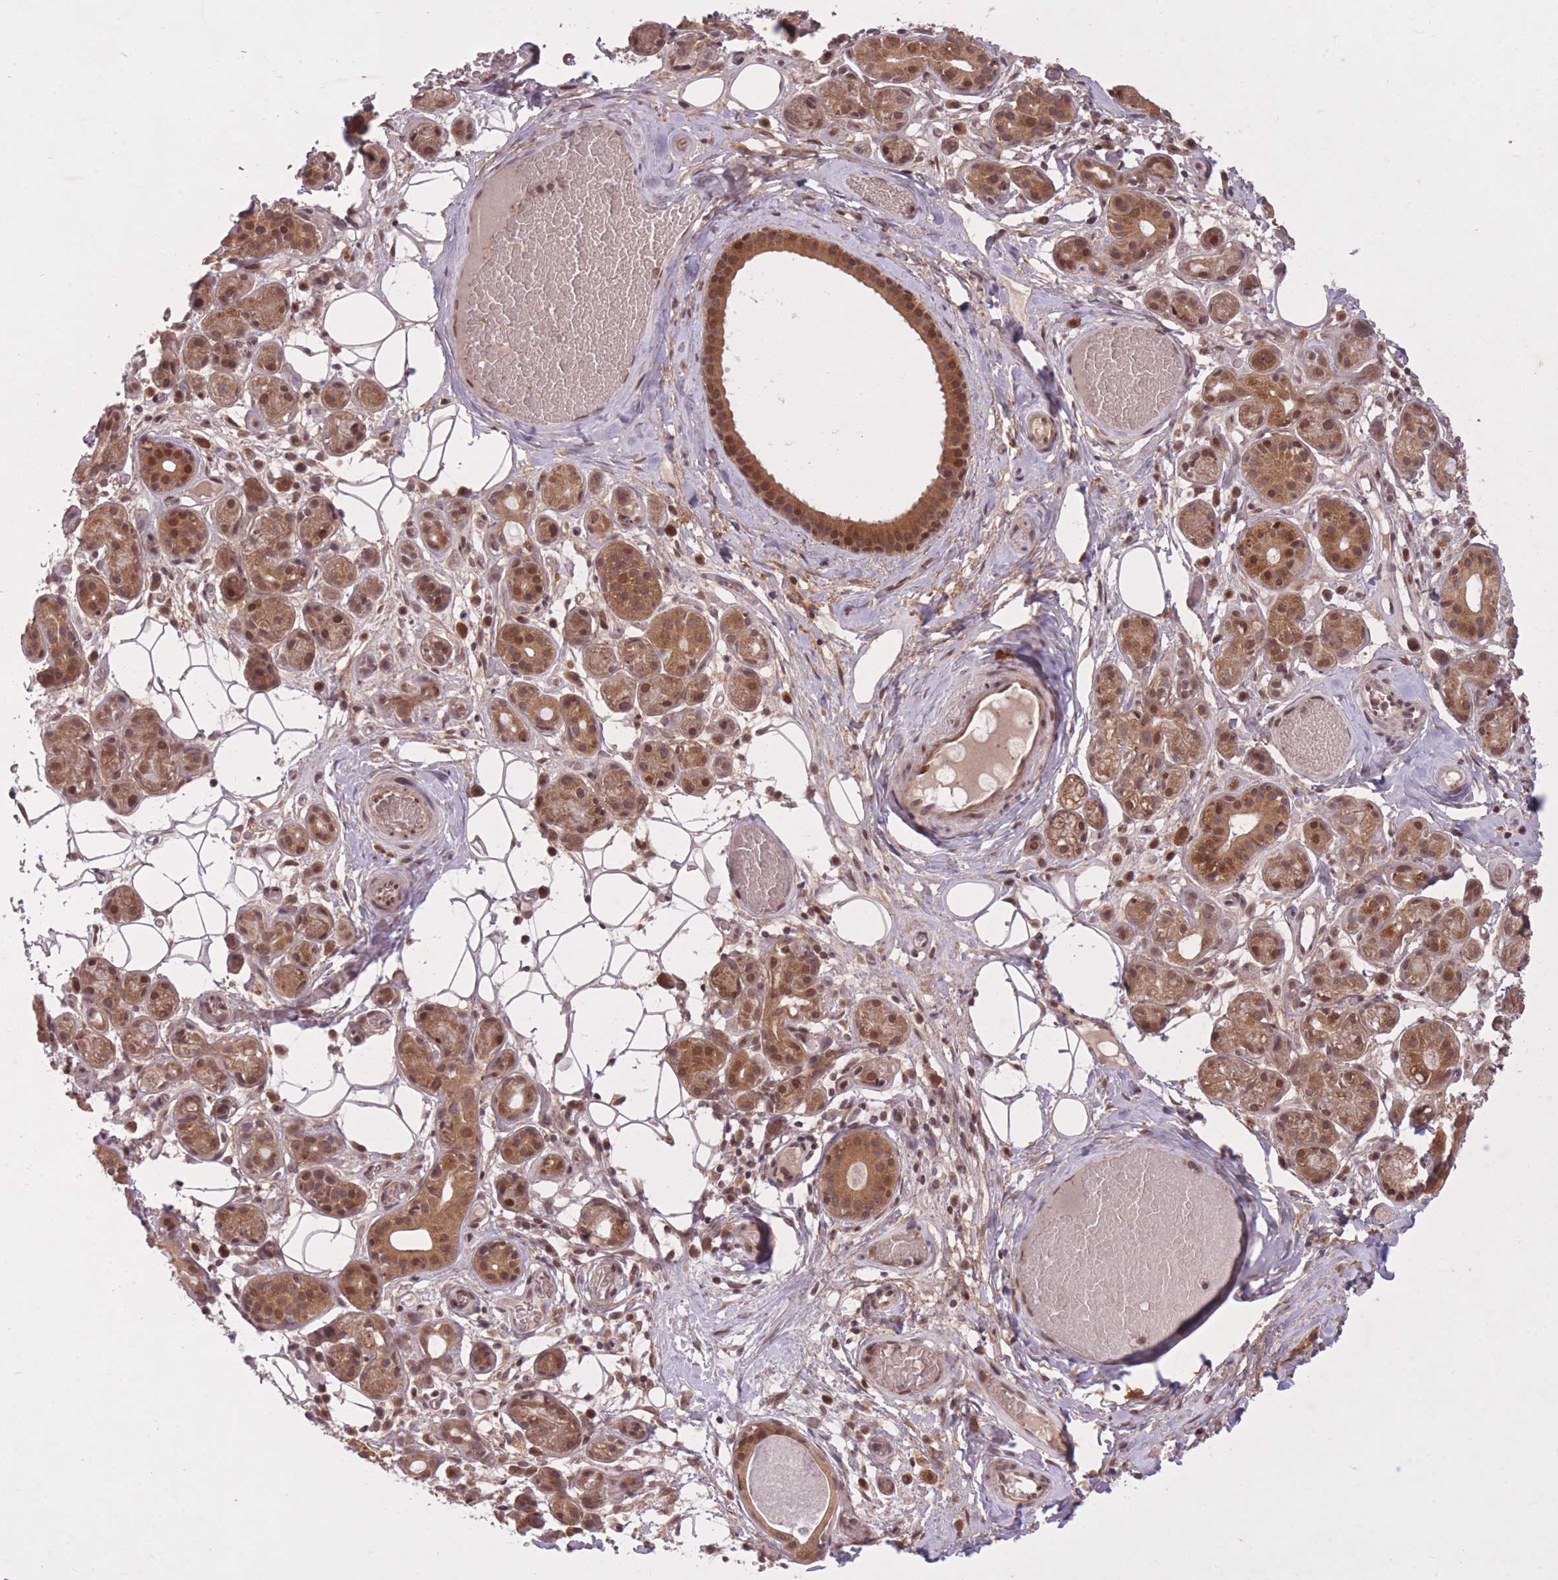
{"staining": {"intensity": "moderate", "quantity": ">75%", "location": "cytoplasmic/membranous,nuclear"}, "tissue": "salivary gland", "cell_type": "Glandular cells", "image_type": "normal", "snomed": [{"axis": "morphology", "description": "Normal tissue, NOS"}, {"axis": "topography", "description": "Salivary gland"}], "caption": "Benign salivary gland shows moderate cytoplasmic/membranous,nuclear staining in about >75% of glandular cells (IHC, brightfield microscopy, high magnification)..", "gene": "ZNF391", "patient": {"sex": "male", "age": 82}}